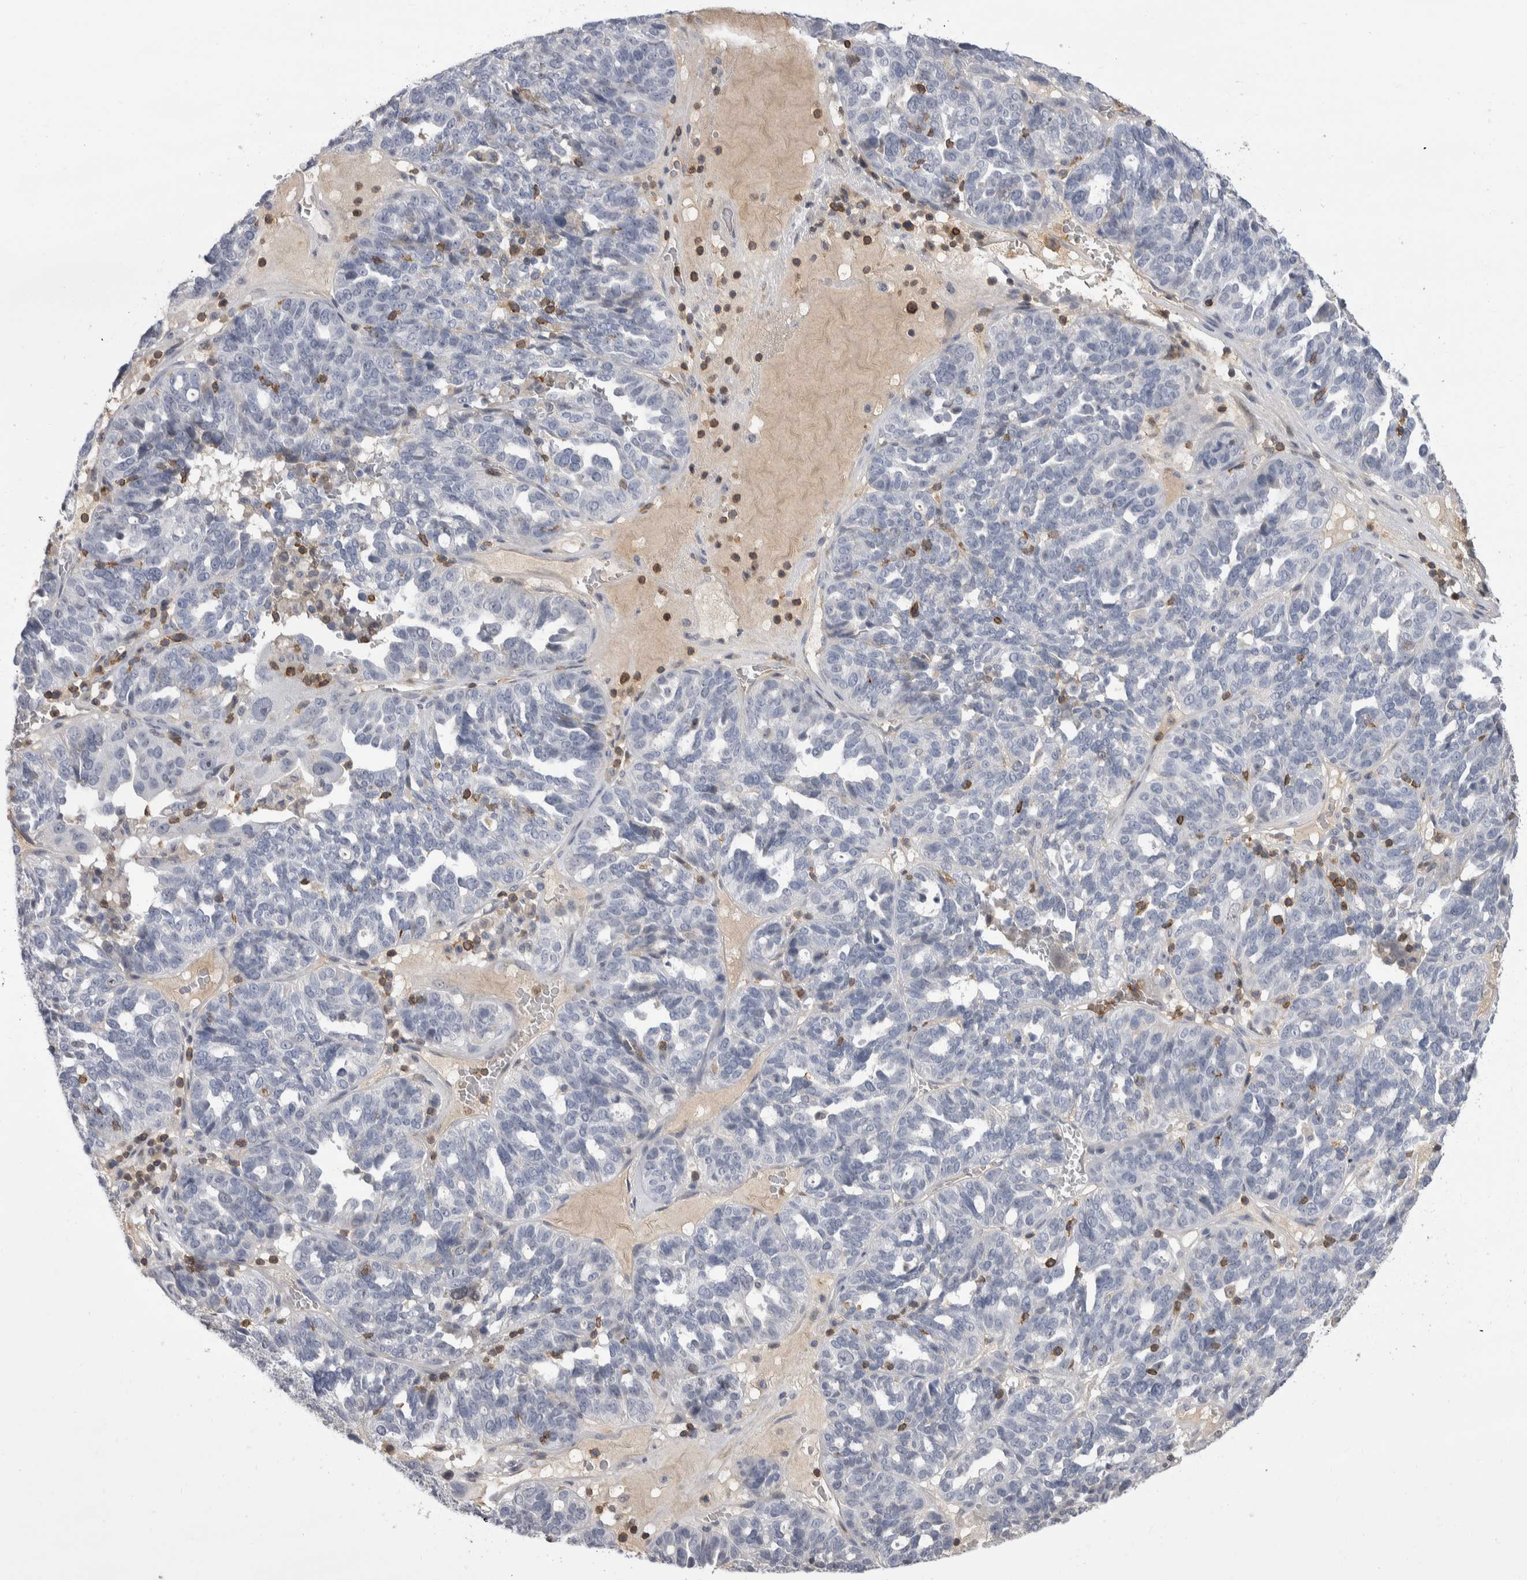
{"staining": {"intensity": "negative", "quantity": "none", "location": "none"}, "tissue": "ovarian cancer", "cell_type": "Tumor cells", "image_type": "cancer", "snomed": [{"axis": "morphology", "description": "Cystadenocarcinoma, serous, NOS"}, {"axis": "topography", "description": "Ovary"}], "caption": "Immunohistochemistry image of neoplastic tissue: human ovarian serous cystadenocarcinoma stained with DAB (3,3'-diaminobenzidine) shows no significant protein expression in tumor cells.", "gene": "CEP295NL", "patient": {"sex": "female", "age": 59}}